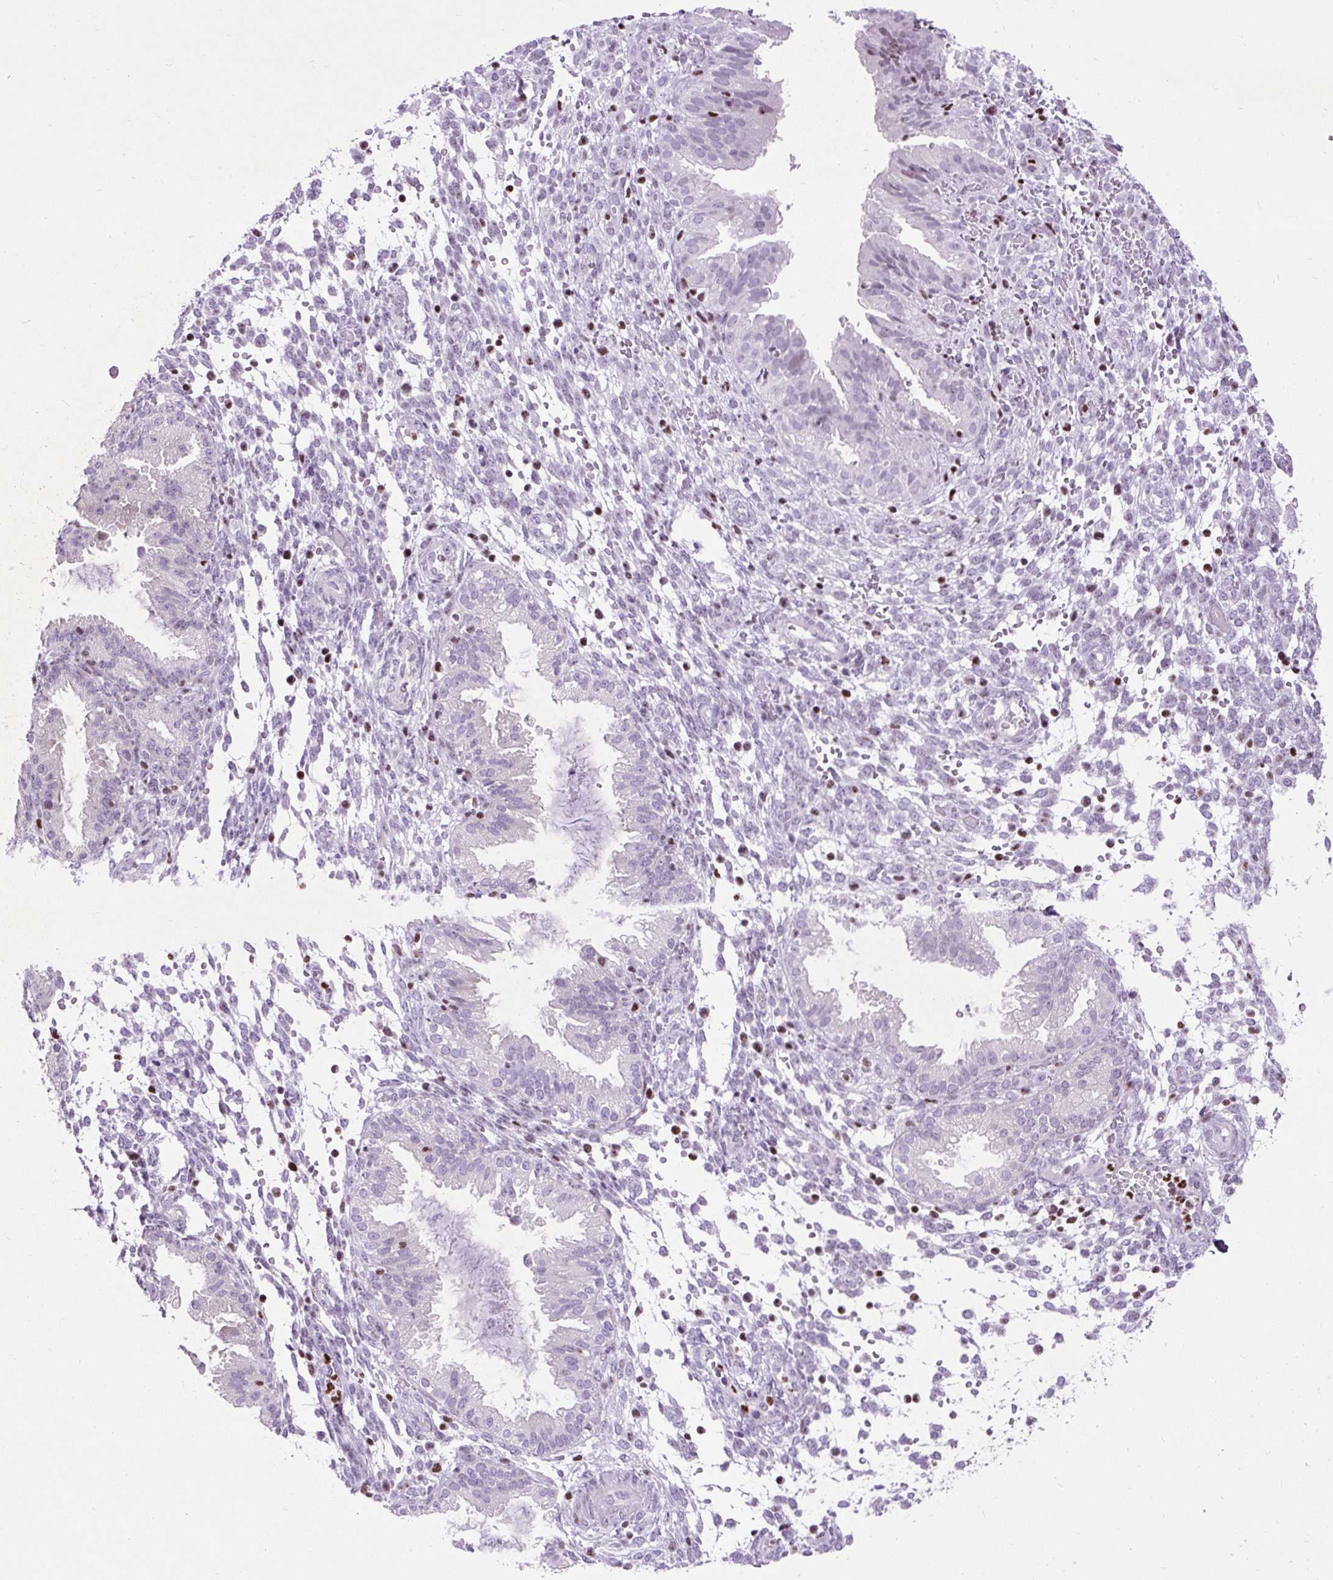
{"staining": {"intensity": "negative", "quantity": "none", "location": "none"}, "tissue": "endometrium", "cell_type": "Cells in endometrial stroma", "image_type": "normal", "snomed": [{"axis": "morphology", "description": "Normal tissue, NOS"}, {"axis": "topography", "description": "Endometrium"}], "caption": "The image reveals no significant positivity in cells in endometrial stroma of endometrium.", "gene": "SPC24", "patient": {"sex": "female", "age": 33}}